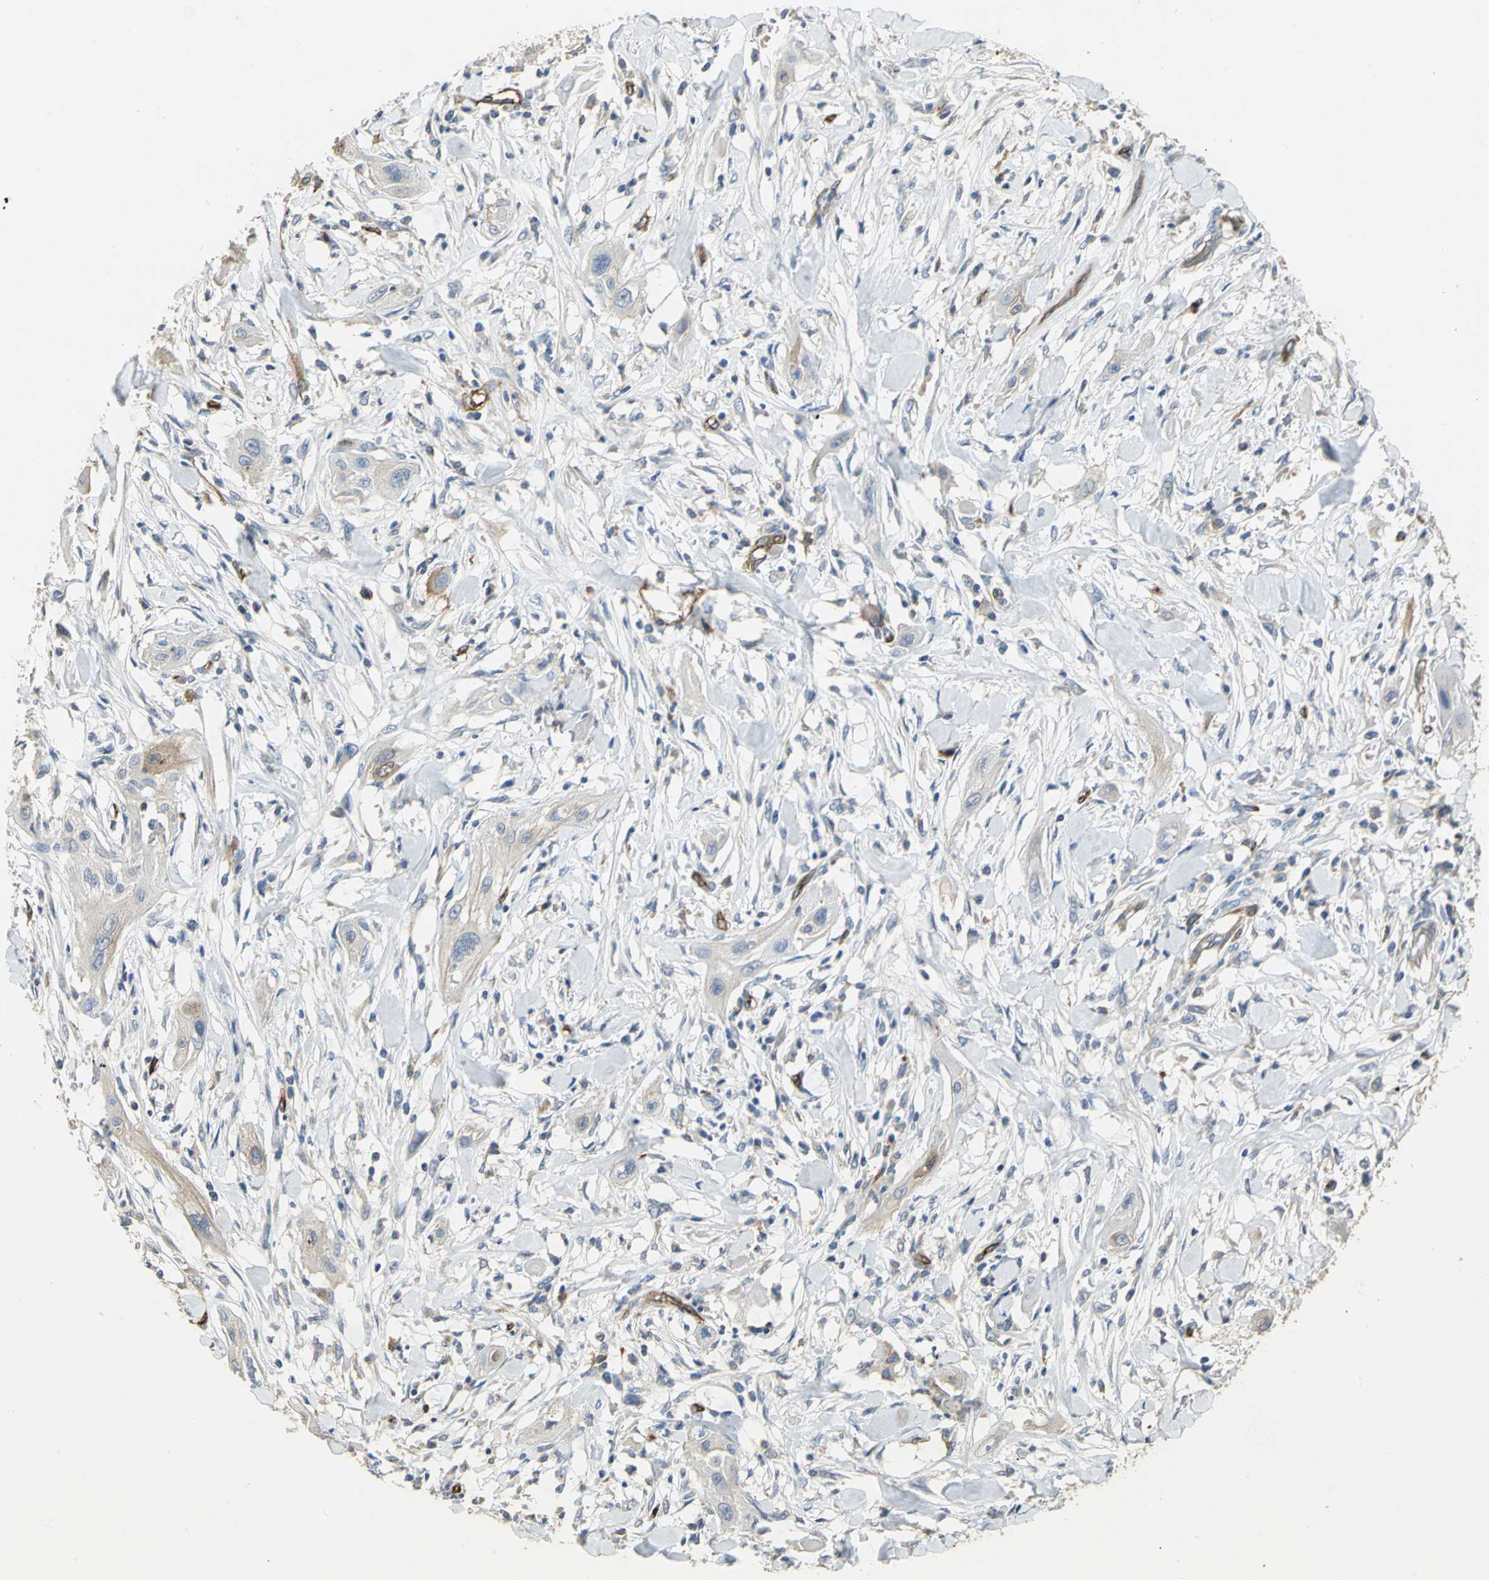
{"staining": {"intensity": "weak", "quantity": "<25%", "location": "cytoplasmic/membranous"}, "tissue": "lung cancer", "cell_type": "Tumor cells", "image_type": "cancer", "snomed": [{"axis": "morphology", "description": "Squamous cell carcinoma, NOS"}, {"axis": "topography", "description": "Lung"}], "caption": "Lung squamous cell carcinoma was stained to show a protein in brown. There is no significant positivity in tumor cells. Brightfield microscopy of immunohistochemistry (IHC) stained with DAB (3,3'-diaminobenzidine) (brown) and hematoxylin (blue), captured at high magnification.", "gene": "DLGAP5", "patient": {"sex": "female", "age": 47}}